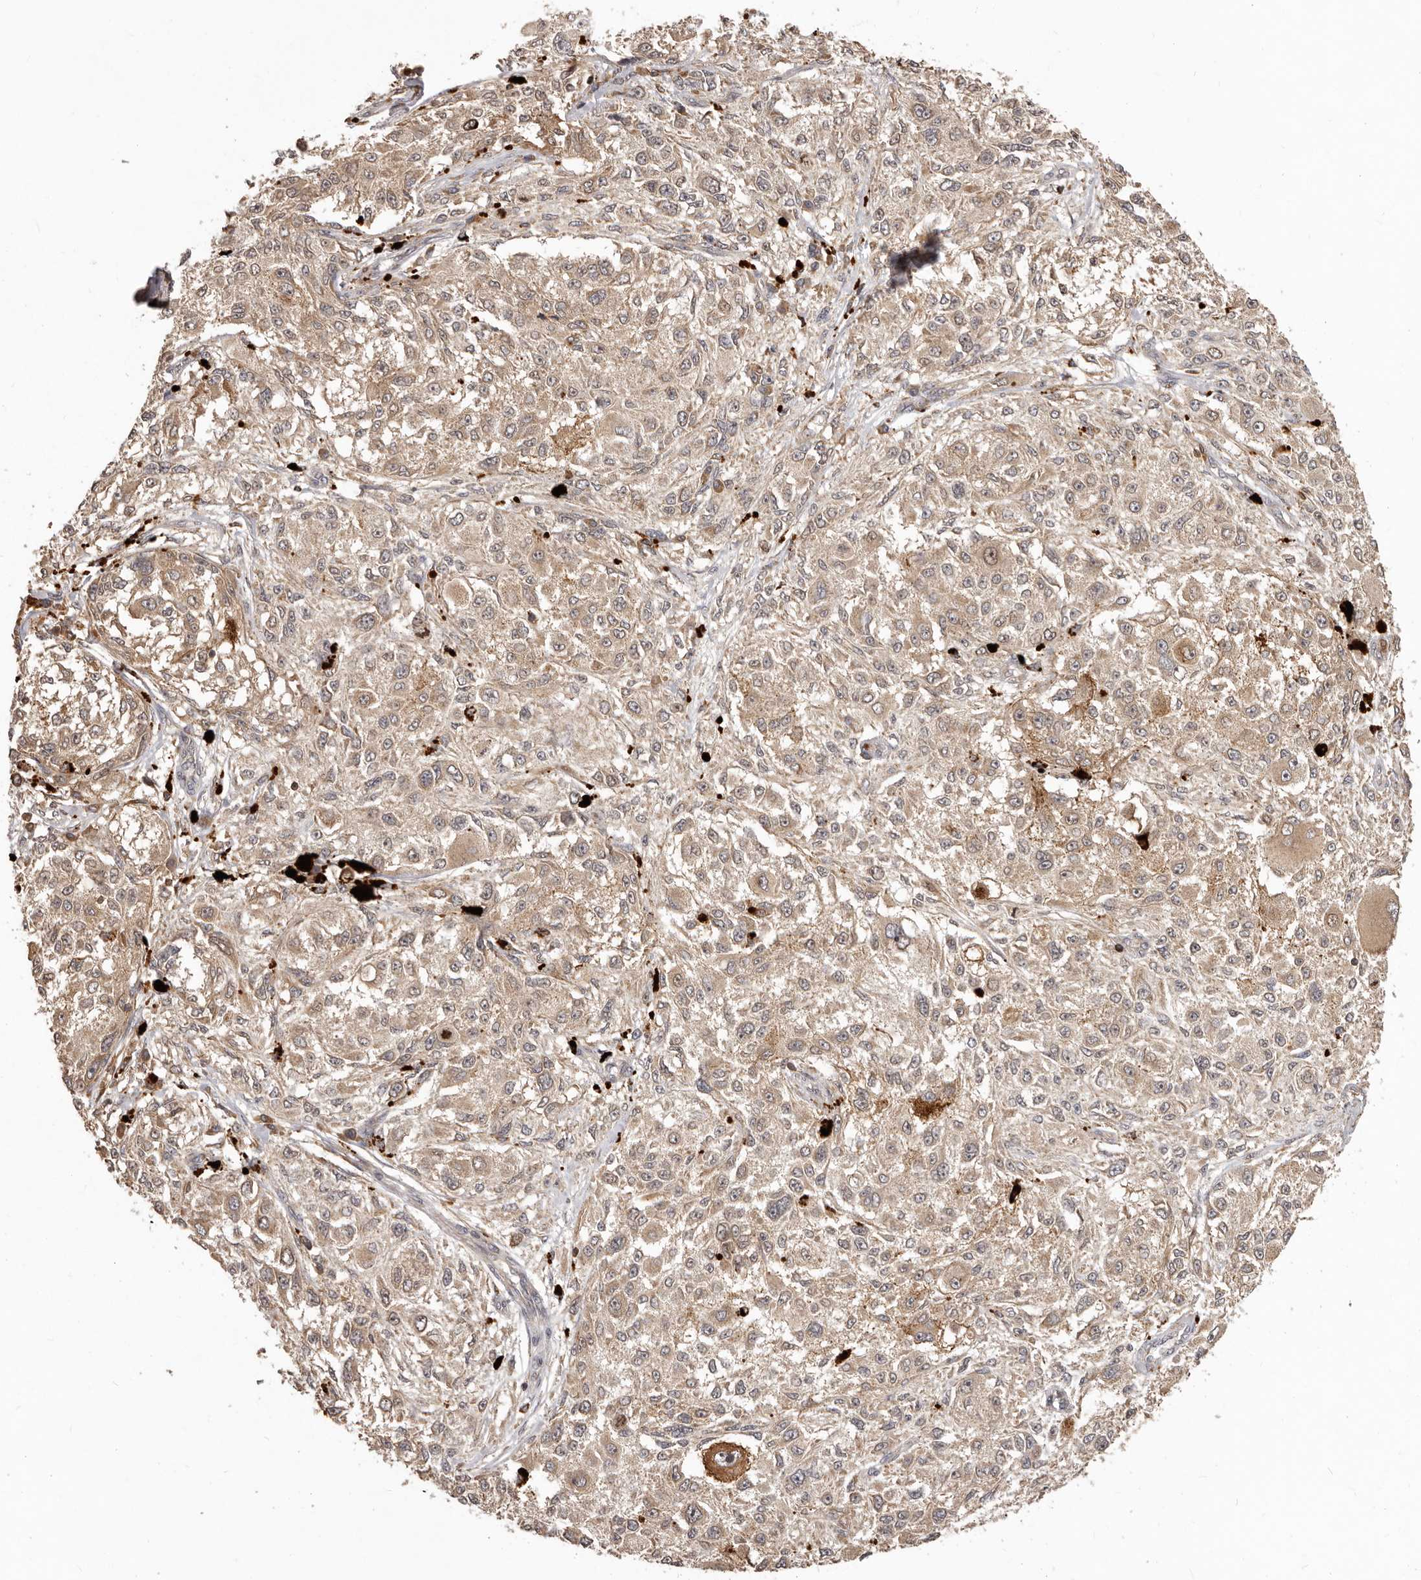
{"staining": {"intensity": "weak", "quantity": ">75%", "location": "cytoplasmic/membranous"}, "tissue": "melanoma", "cell_type": "Tumor cells", "image_type": "cancer", "snomed": [{"axis": "morphology", "description": "Necrosis, NOS"}, {"axis": "morphology", "description": "Malignant melanoma, NOS"}, {"axis": "topography", "description": "Skin"}], "caption": "Melanoma was stained to show a protein in brown. There is low levels of weak cytoplasmic/membranous positivity in approximately >75% of tumor cells.", "gene": "RNF187", "patient": {"sex": "female", "age": 87}}